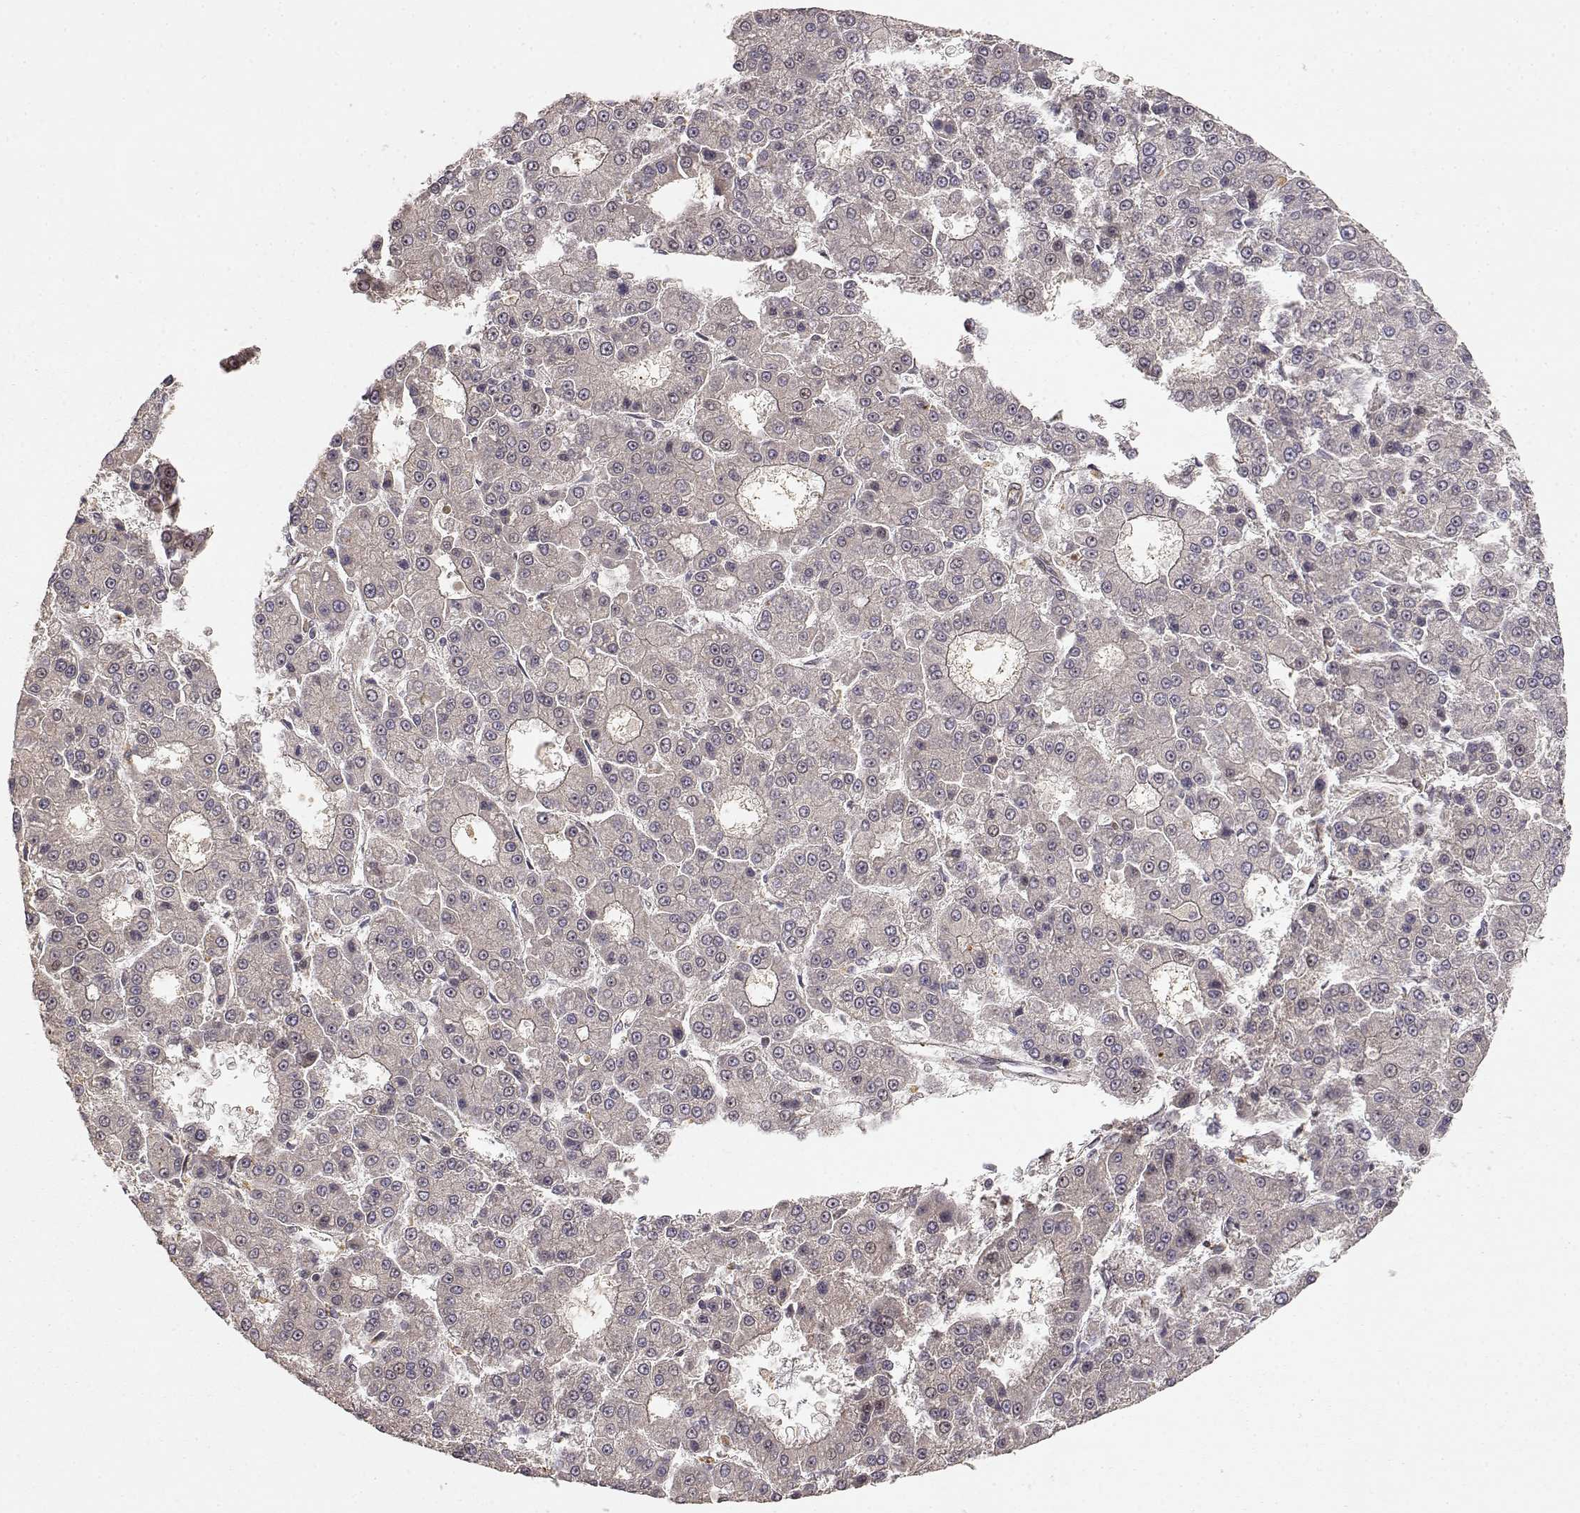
{"staining": {"intensity": "negative", "quantity": "none", "location": "none"}, "tissue": "liver cancer", "cell_type": "Tumor cells", "image_type": "cancer", "snomed": [{"axis": "morphology", "description": "Carcinoma, Hepatocellular, NOS"}, {"axis": "topography", "description": "Liver"}], "caption": "Liver hepatocellular carcinoma was stained to show a protein in brown. There is no significant staining in tumor cells.", "gene": "PICK1", "patient": {"sex": "male", "age": 70}}